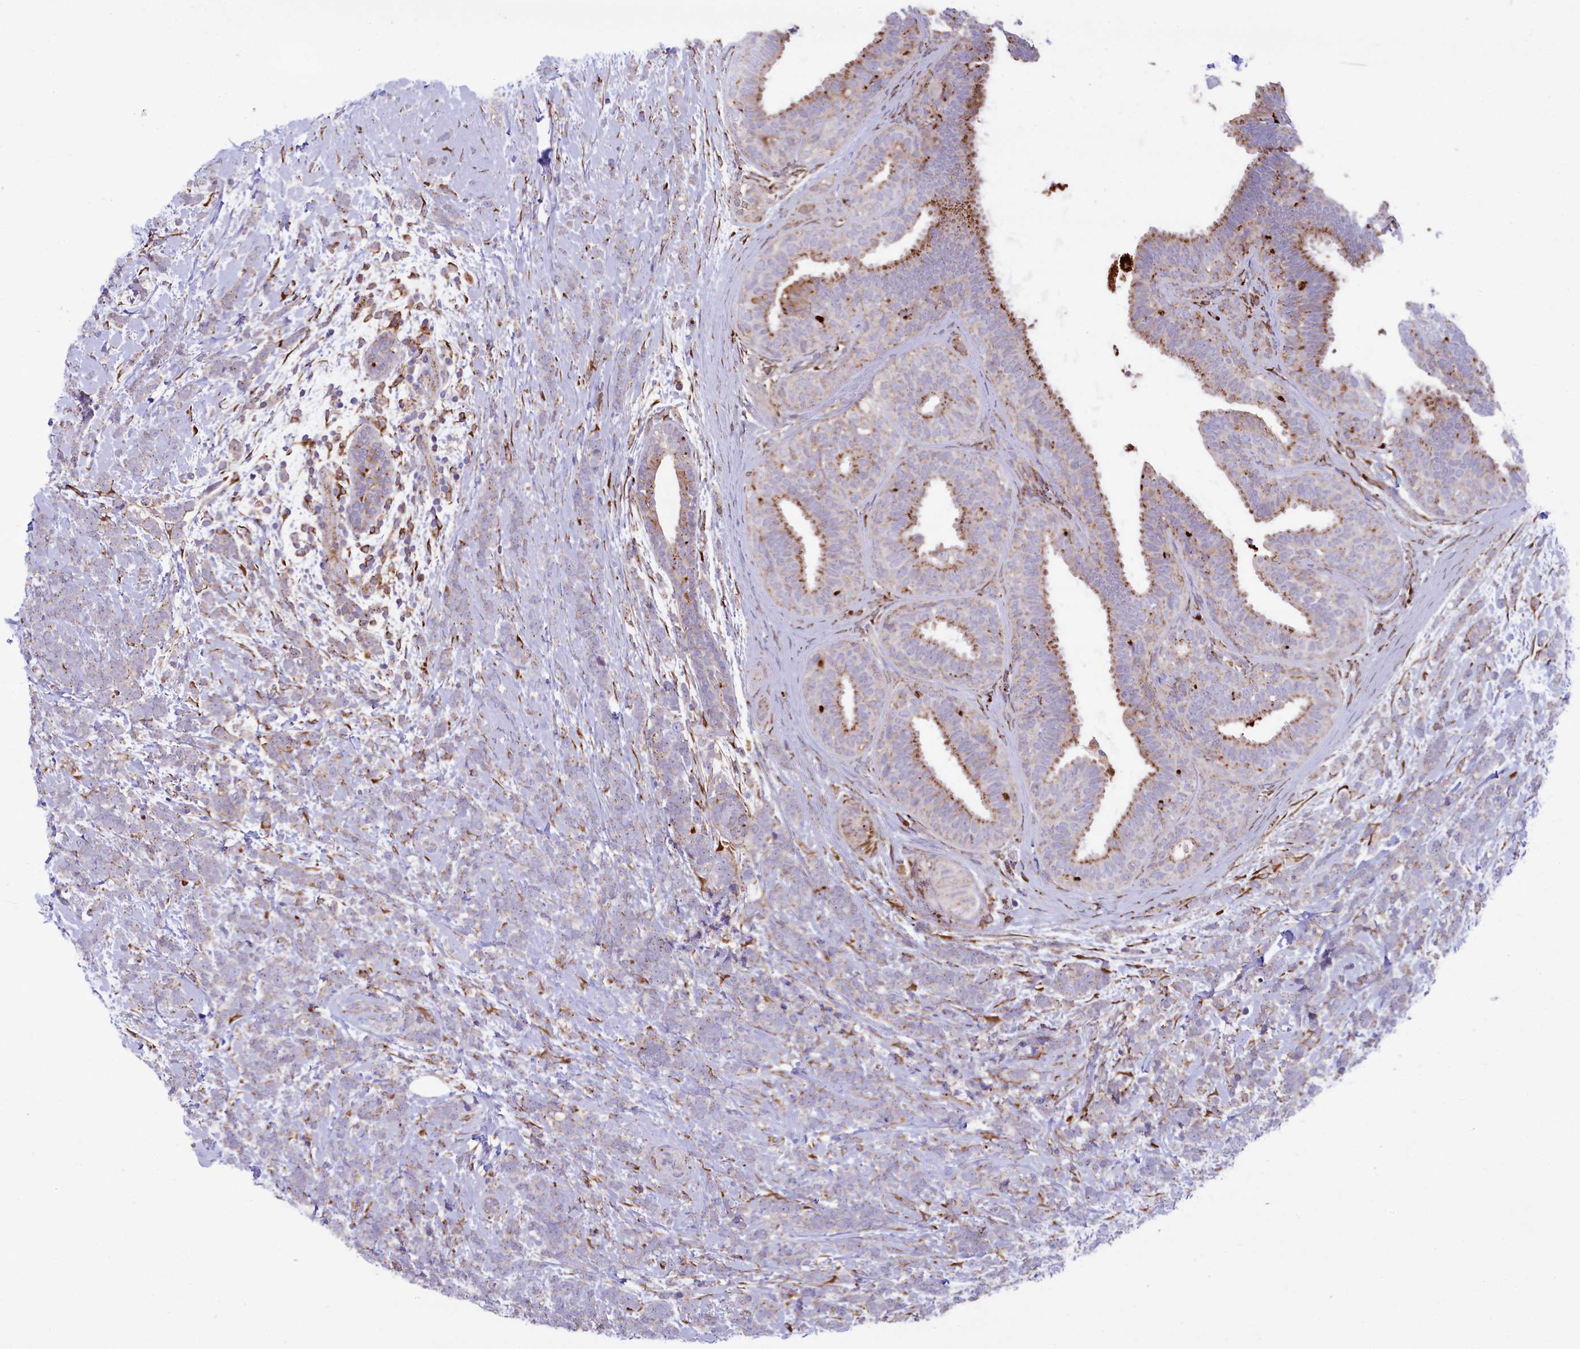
{"staining": {"intensity": "weak", "quantity": "<25%", "location": "cytoplasmic/membranous"}, "tissue": "breast cancer", "cell_type": "Tumor cells", "image_type": "cancer", "snomed": [{"axis": "morphology", "description": "Lobular carcinoma"}, {"axis": "topography", "description": "Breast"}], "caption": "IHC histopathology image of human breast lobular carcinoma stained for a protein (brown), which displays no positivity in tumor cells.", "gene": "MAN2B1", "patient": {"sex": "female", "age": 58}}